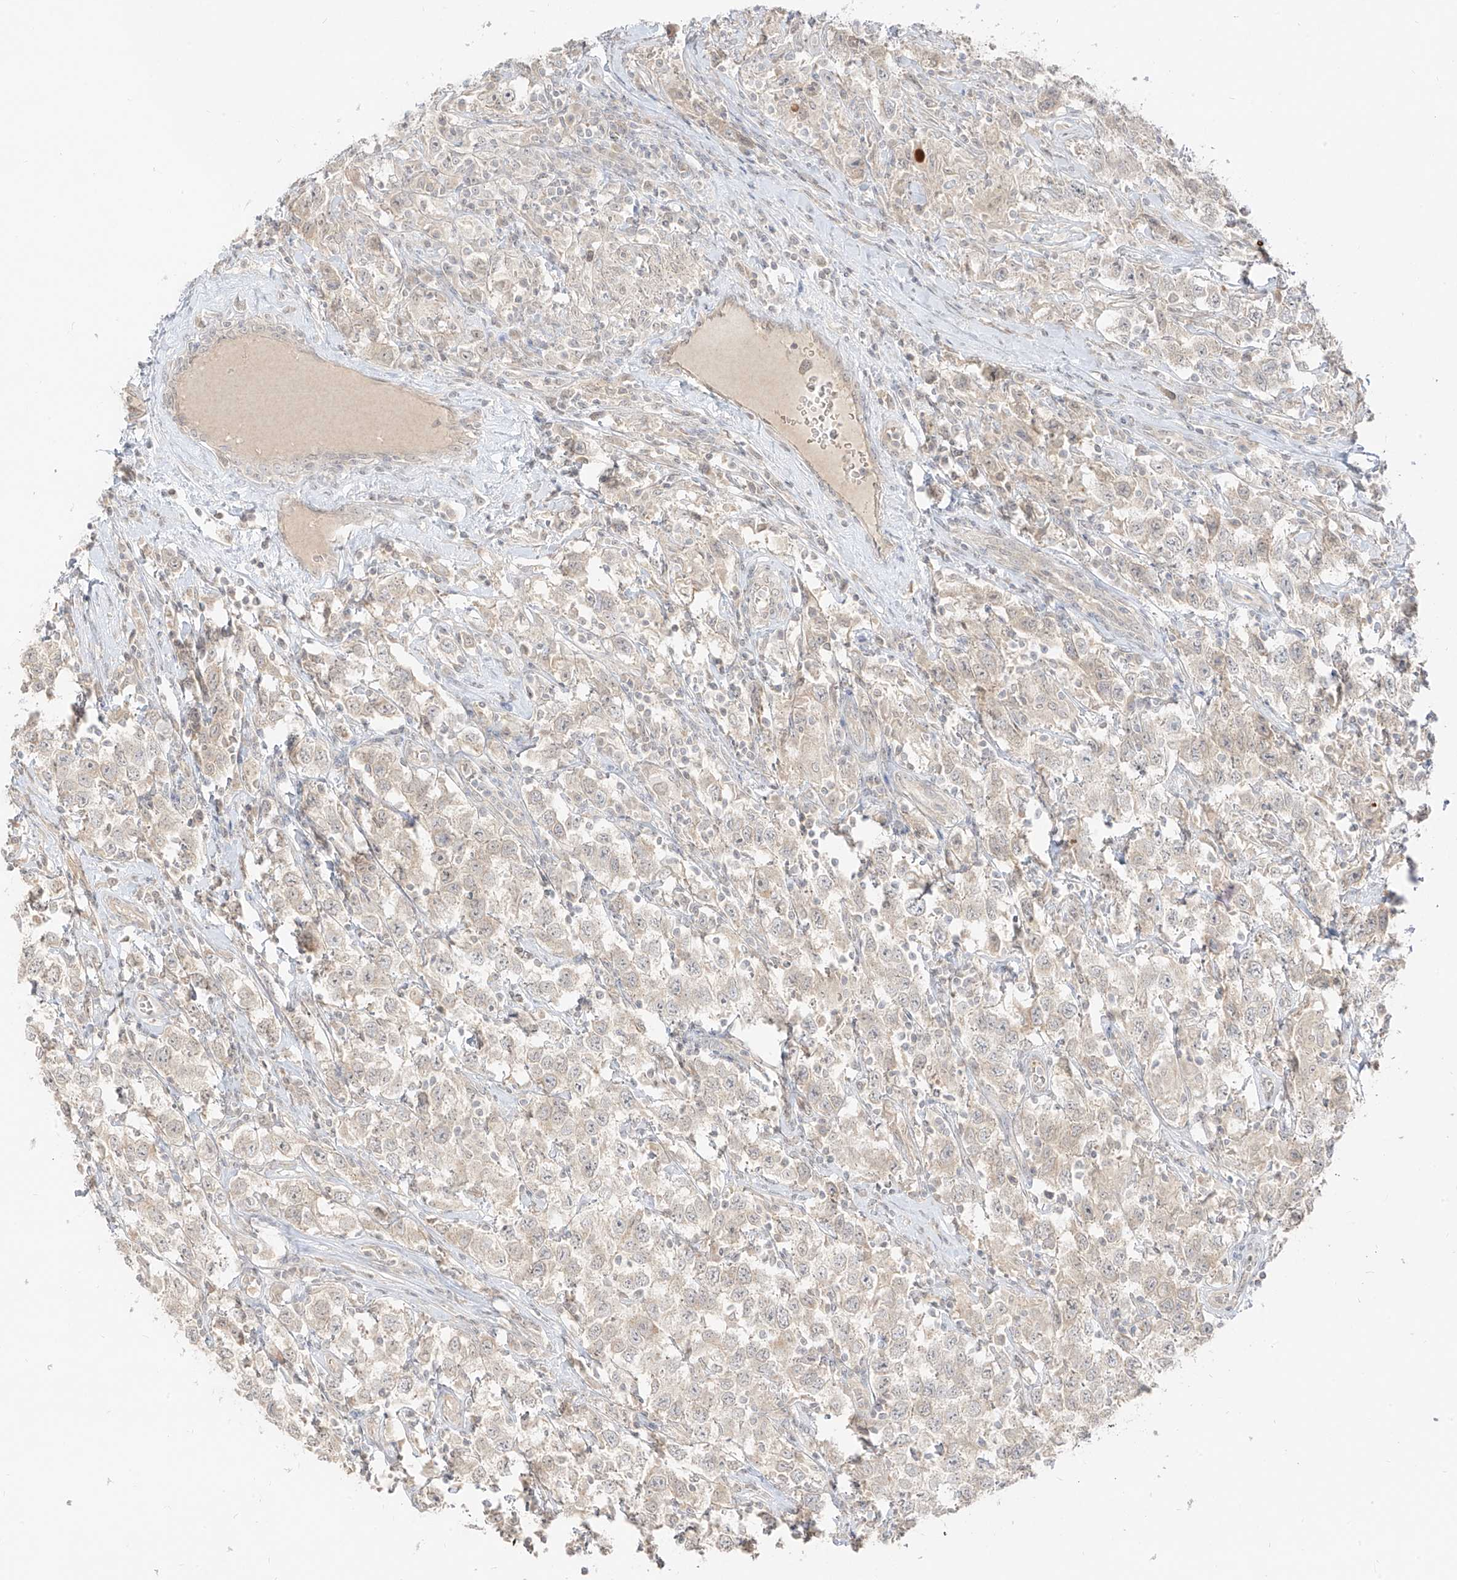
{"staining": {"intensity": "negative", "quantity": "none", "location": "none"}, "tissue": "testis cancer", "cell_type": "Tumor cells", "image_type": "cancer", "snomed": [{"axis": "morphology", "description": "Seminoma, NOS"}, {"axis": "topography", "description": "Testis"}], "caption": "This is an immunohistochemistry (IHC) histopathology image of seminoma (testis). There is no expression in tumor cells.", "gene": "LIPT1", "patient": {"sex": "male", "age": 41}}